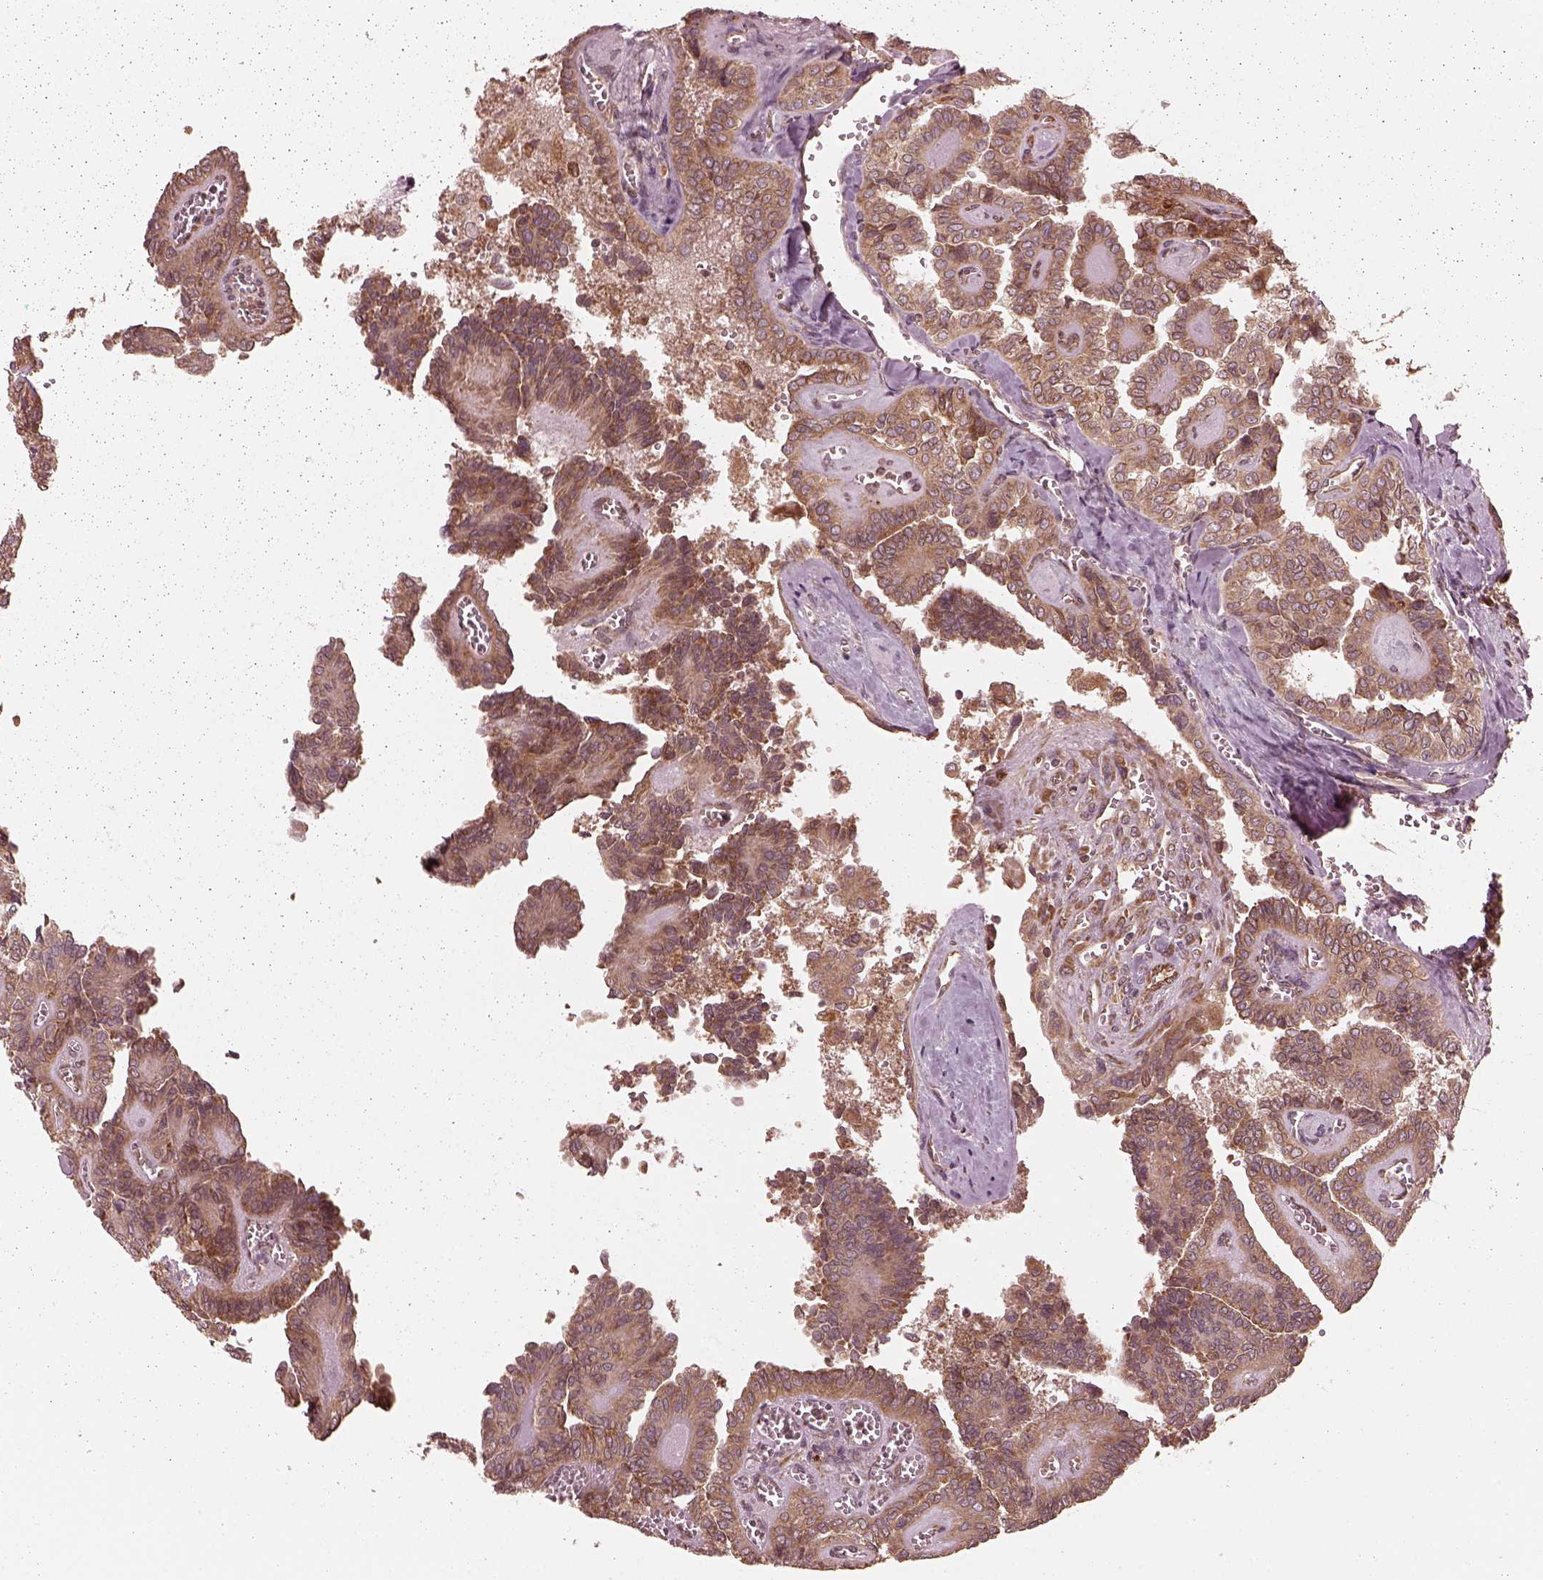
{"staining": {"intensity": "moderate", "quantity": ">75%", "location": "cytoplasmic/membranous"}, "tissue": "thyroid cancer", "cell_type": "Tumor cells", "image_type": "cancer", "snomed": [{"axis": "morphology", "description": "Papillary adenocarcinoma, NOS"}, {"axis": "topography", "description": "Thyroid gland"}], "caption": "Tumor cells demonstrate medium levels of moderate cytoplasmic/membranous positivity in approximately >75% of cells in thyroid cancer (papillary adenocarcinoma).", "gene": "AGPAT1", "patient": {"sex": "female", "age": 41}}